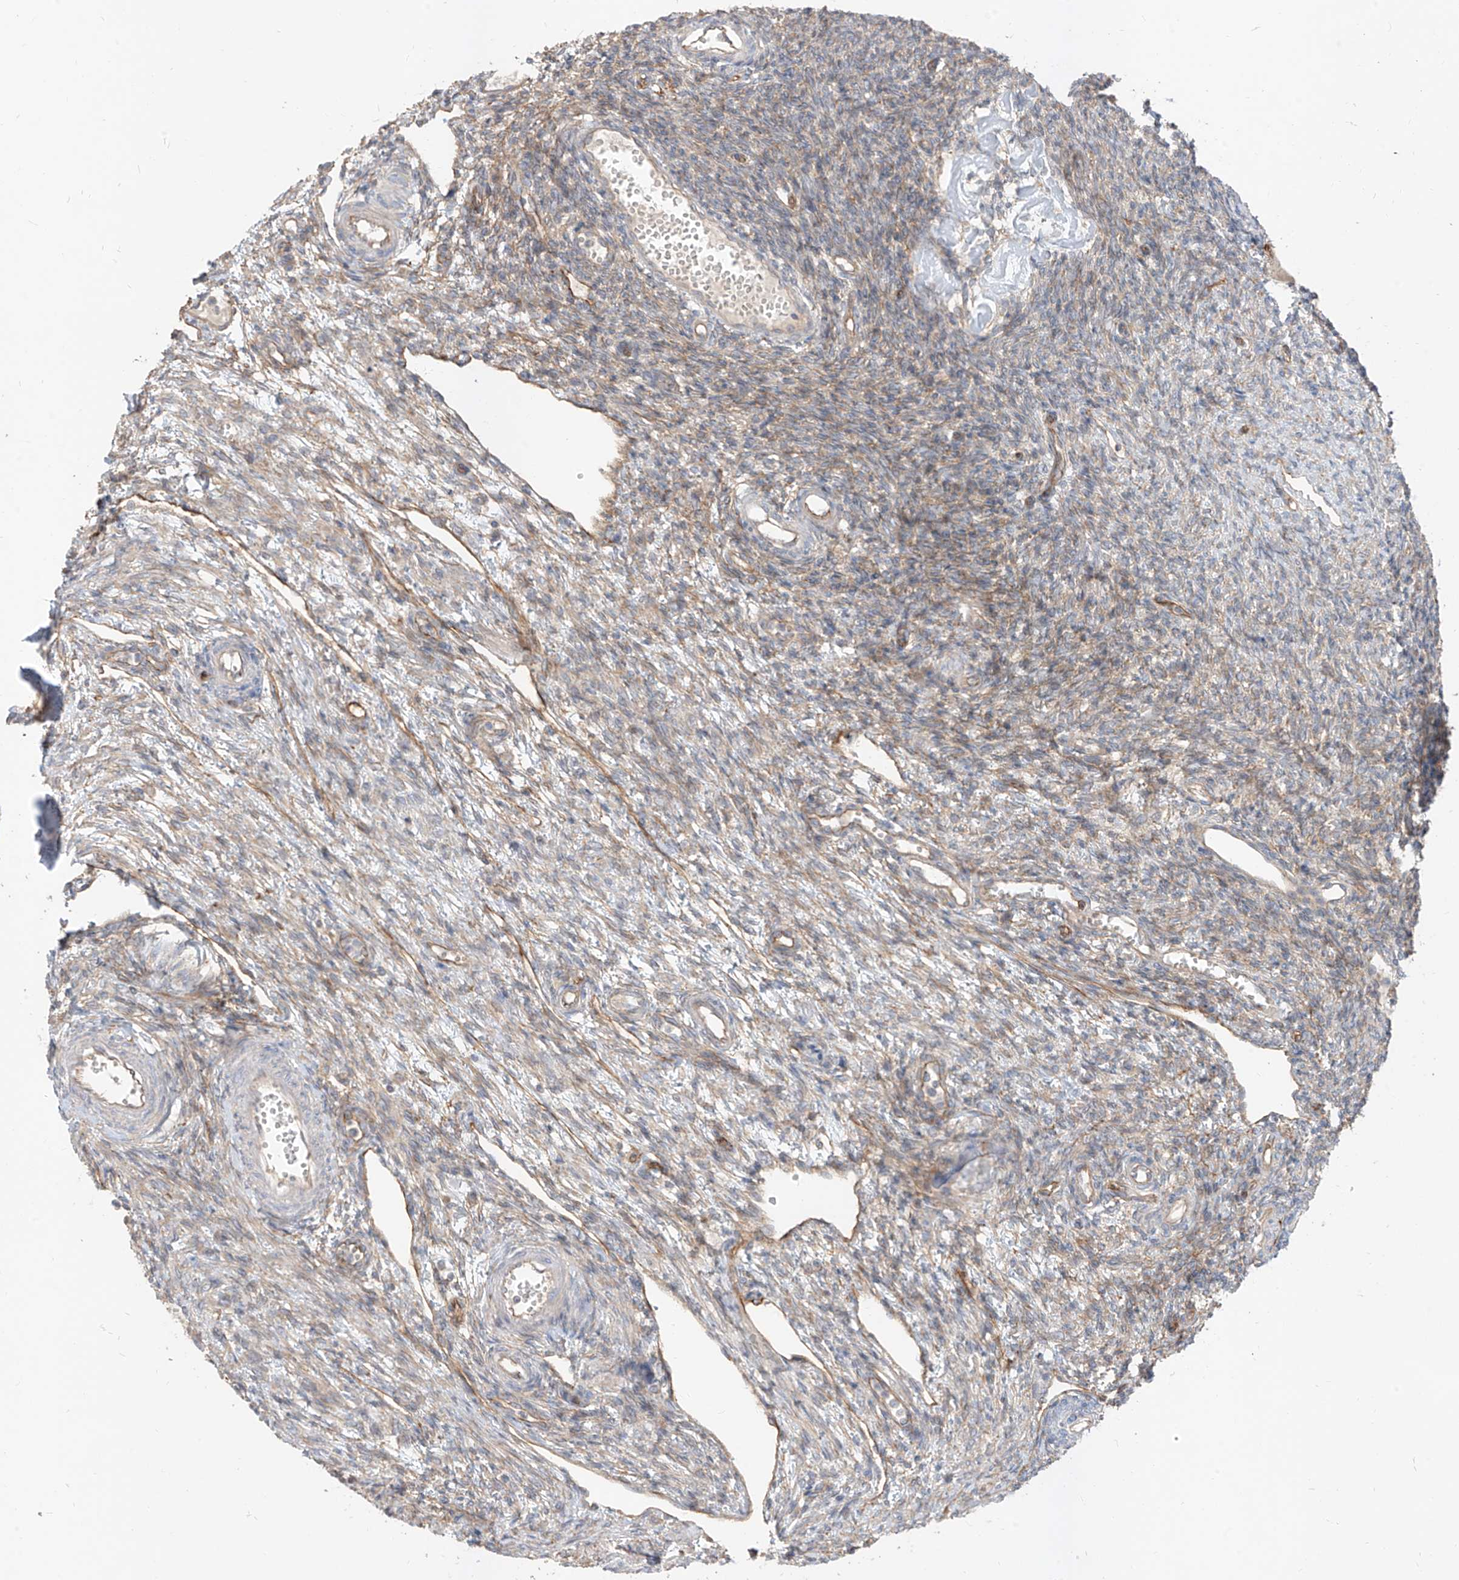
{"staining": {"intensity": "weak", "quantity": "25%-75%", "location": "cytoplasmic/membranous"}, "tissue": "ovary", "cell_type": "Ovarian stroma cells", "image_type": "normal", "snomed": [{"axis": "morphology", "description": "Normal tissue, NOS"}, {"axis": "morphology", "description": "Cyst, NOS"}, {"axis": "topography", "description": "Ovary"}], "caption": "Ovarian stroma cells demonstrate low levels of weak cytoplasmic/membranous positivity in approximately 25%-75% of cells in unremarkable human ovary.", "gene": "EPHX4", "patient": {"sex": "female", "age": 33}}